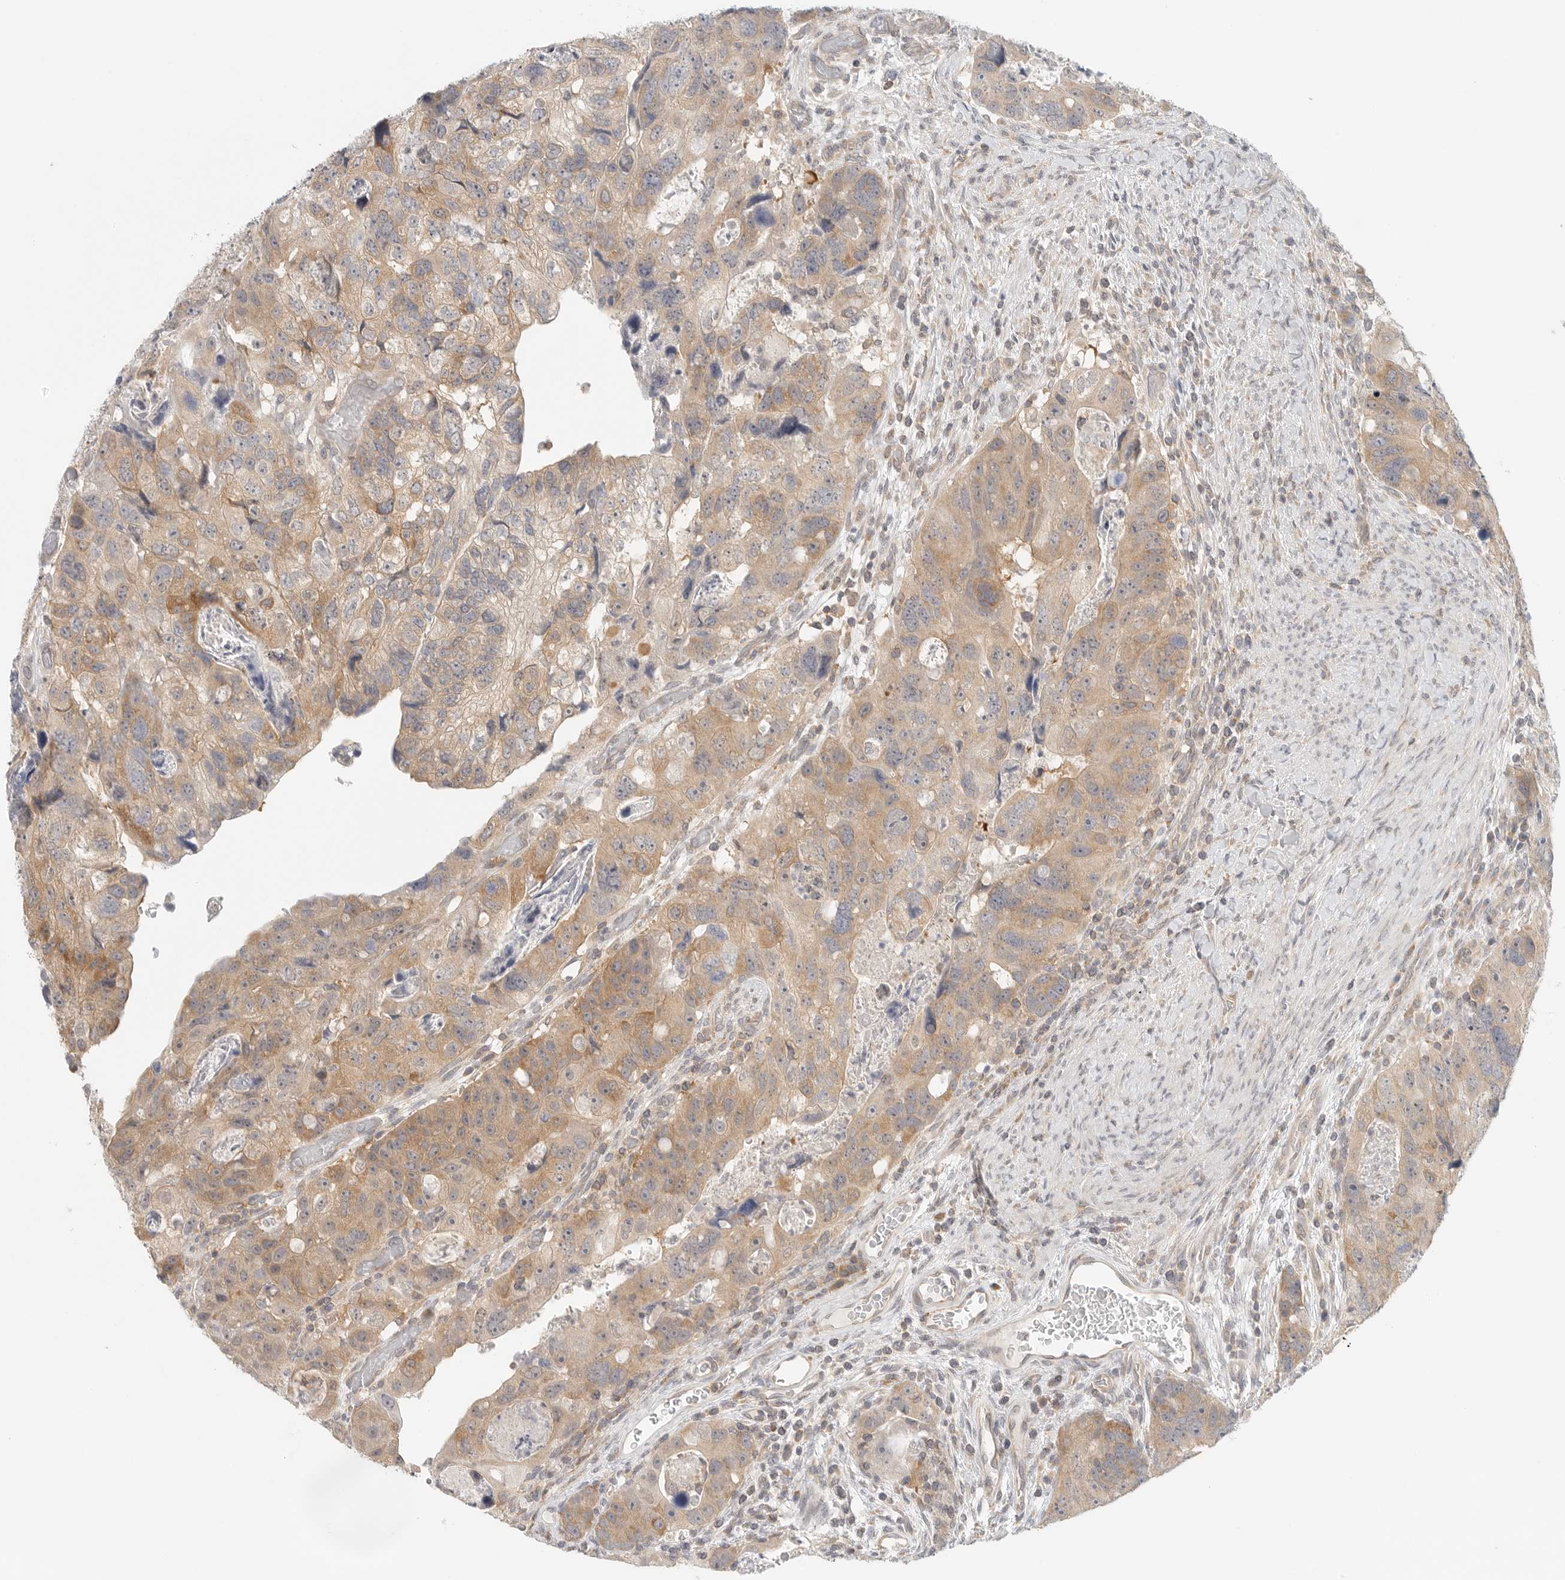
{"staining": {"intensity": "moderate", "quantity": "25%-75%", "location": "cytoplasmic/membranous"}, "tissue": "colorectal cancer", "cell_type": "Tumor cells", "image_type": "cancer", "snomed": [{"axis": "morphology", "description": "Adenocarcinoma, NOS"}, {"axis": "topography", "description": "Rectum"}], "caption": "IHC (DAB) staining of human colorectal cancer demonstrates moderate cytoplasmic/membranous protein expression in about 25%-75% of tumor cells. (DAB (3,3'-diaminobenzidine) IHC, brown staining for protein, blue staining for nuclei).", "gene": "HDAC6", "patient": {"sex": "male", "age": 59}}